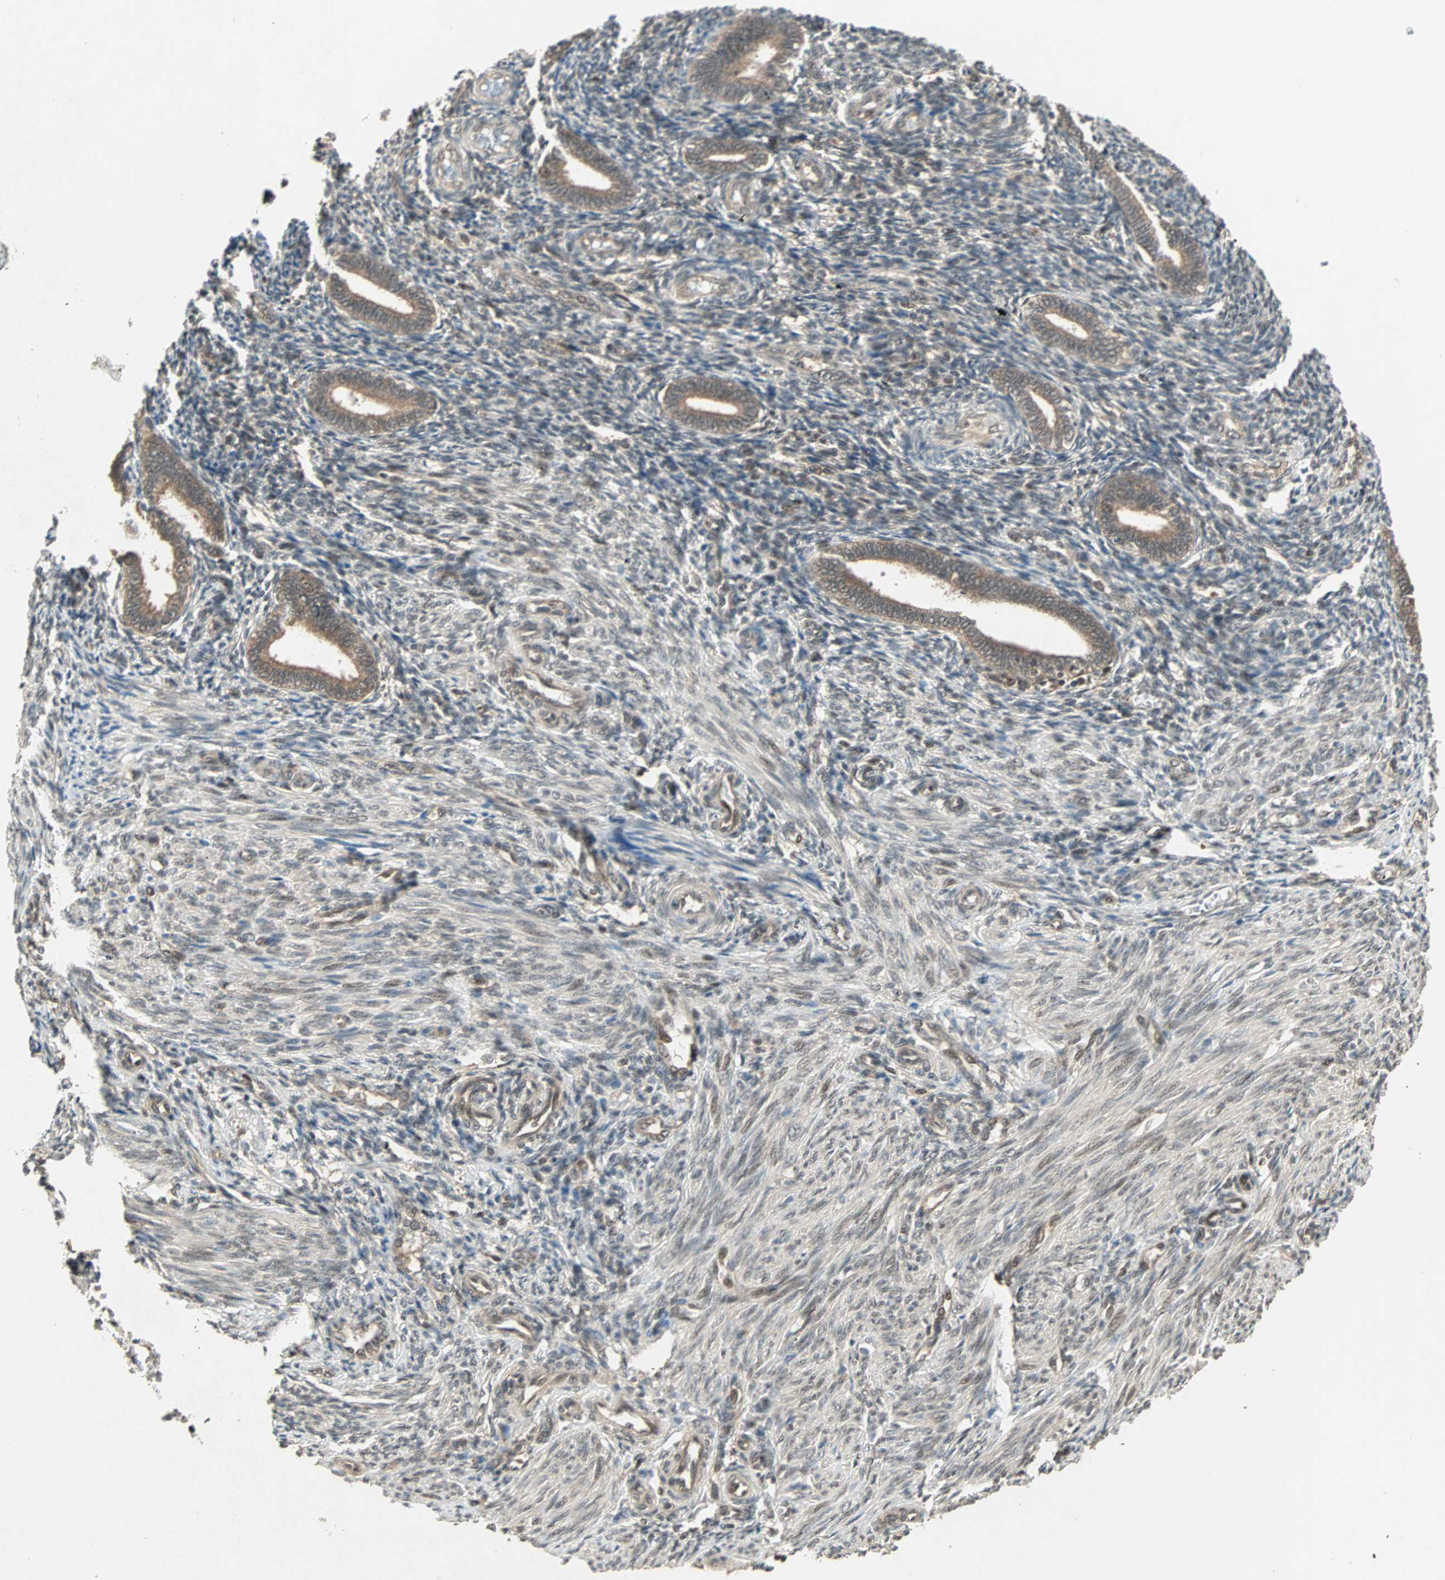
{"staining": {"intensity": "moderate", "quantity": "25%-75%", "location": "nuclear"}, "tissue": "endometrium", "cell_type": "Cells in endometrial stroma", "image_type": "normal", "snomed": [{"axis": "morphology", "description": "Normal tissue, NOS"}, {"axis": "topography", "description": "Endometrium"}], "caption": "This image shows unremarkable endometrium stained with IHC to label a protein in brown. The nuclear of cells in endometrial stroma show moderate positivity for the protein. Nuclei are counter-stained blue.", "gene": "ZNF701", "patient": {"sex": "female", "age": 27}}